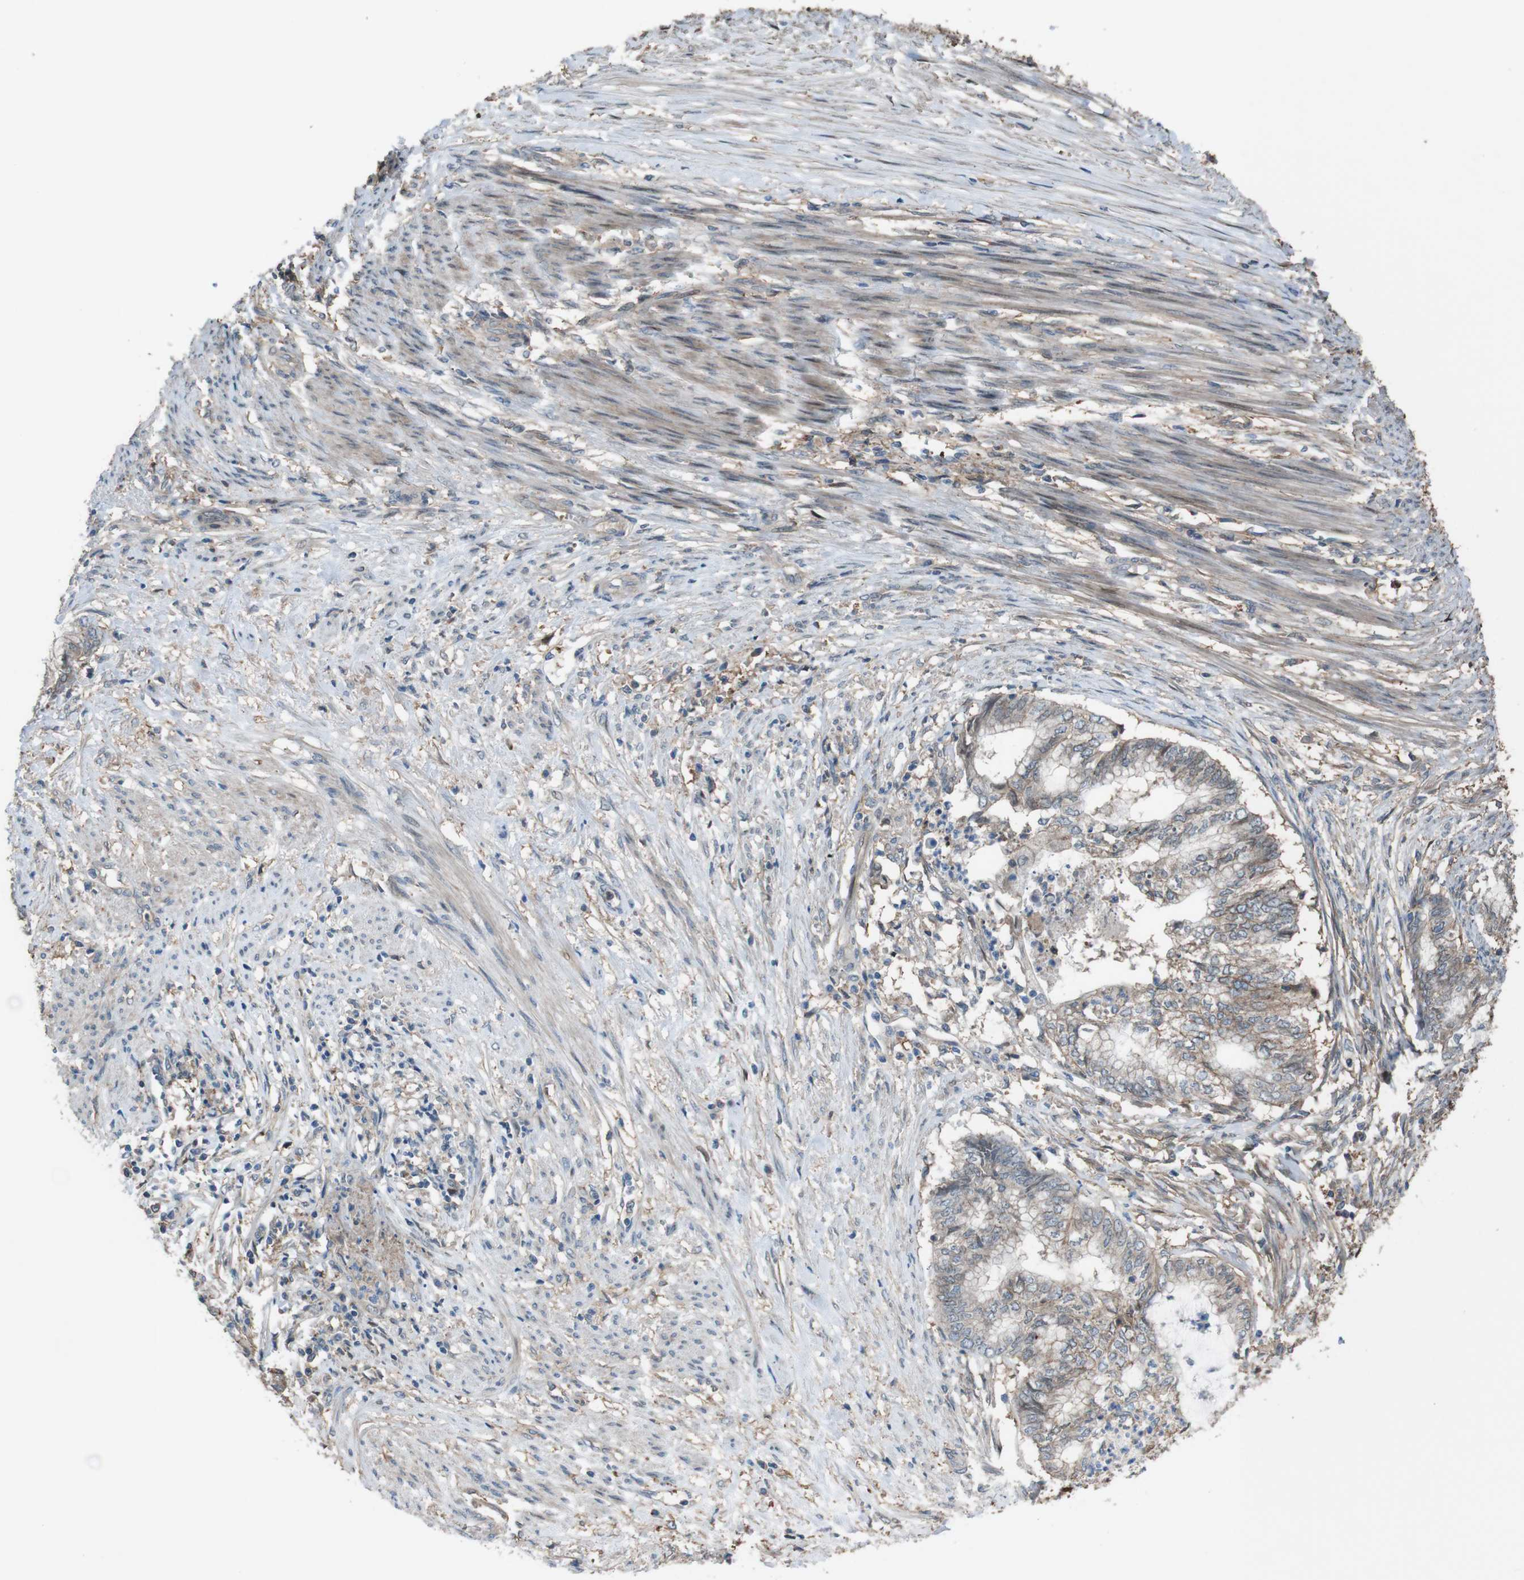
{"staining": {"intensity": "weak", "quantity": "<25%", "location": "cytoplasmic/membranous"}, "tissue": "endometrial cancer", "cell_type": "Tumor cells", "image_type": "cancer", "snomed": [{"axis": "morphology", "description": "Necrosis, NOS"}, {"axis": "morphology", "description": "Adenocarcinoma, NOS"}, {"axis": "topography", "description": "Endometrium"}], "caption": "Tumor cells are negative for protein expression in human endometrial cancer (adenocarcinoma).", "gene": "ATP2B1", "patient": {"sex": "female", "age": 79}}